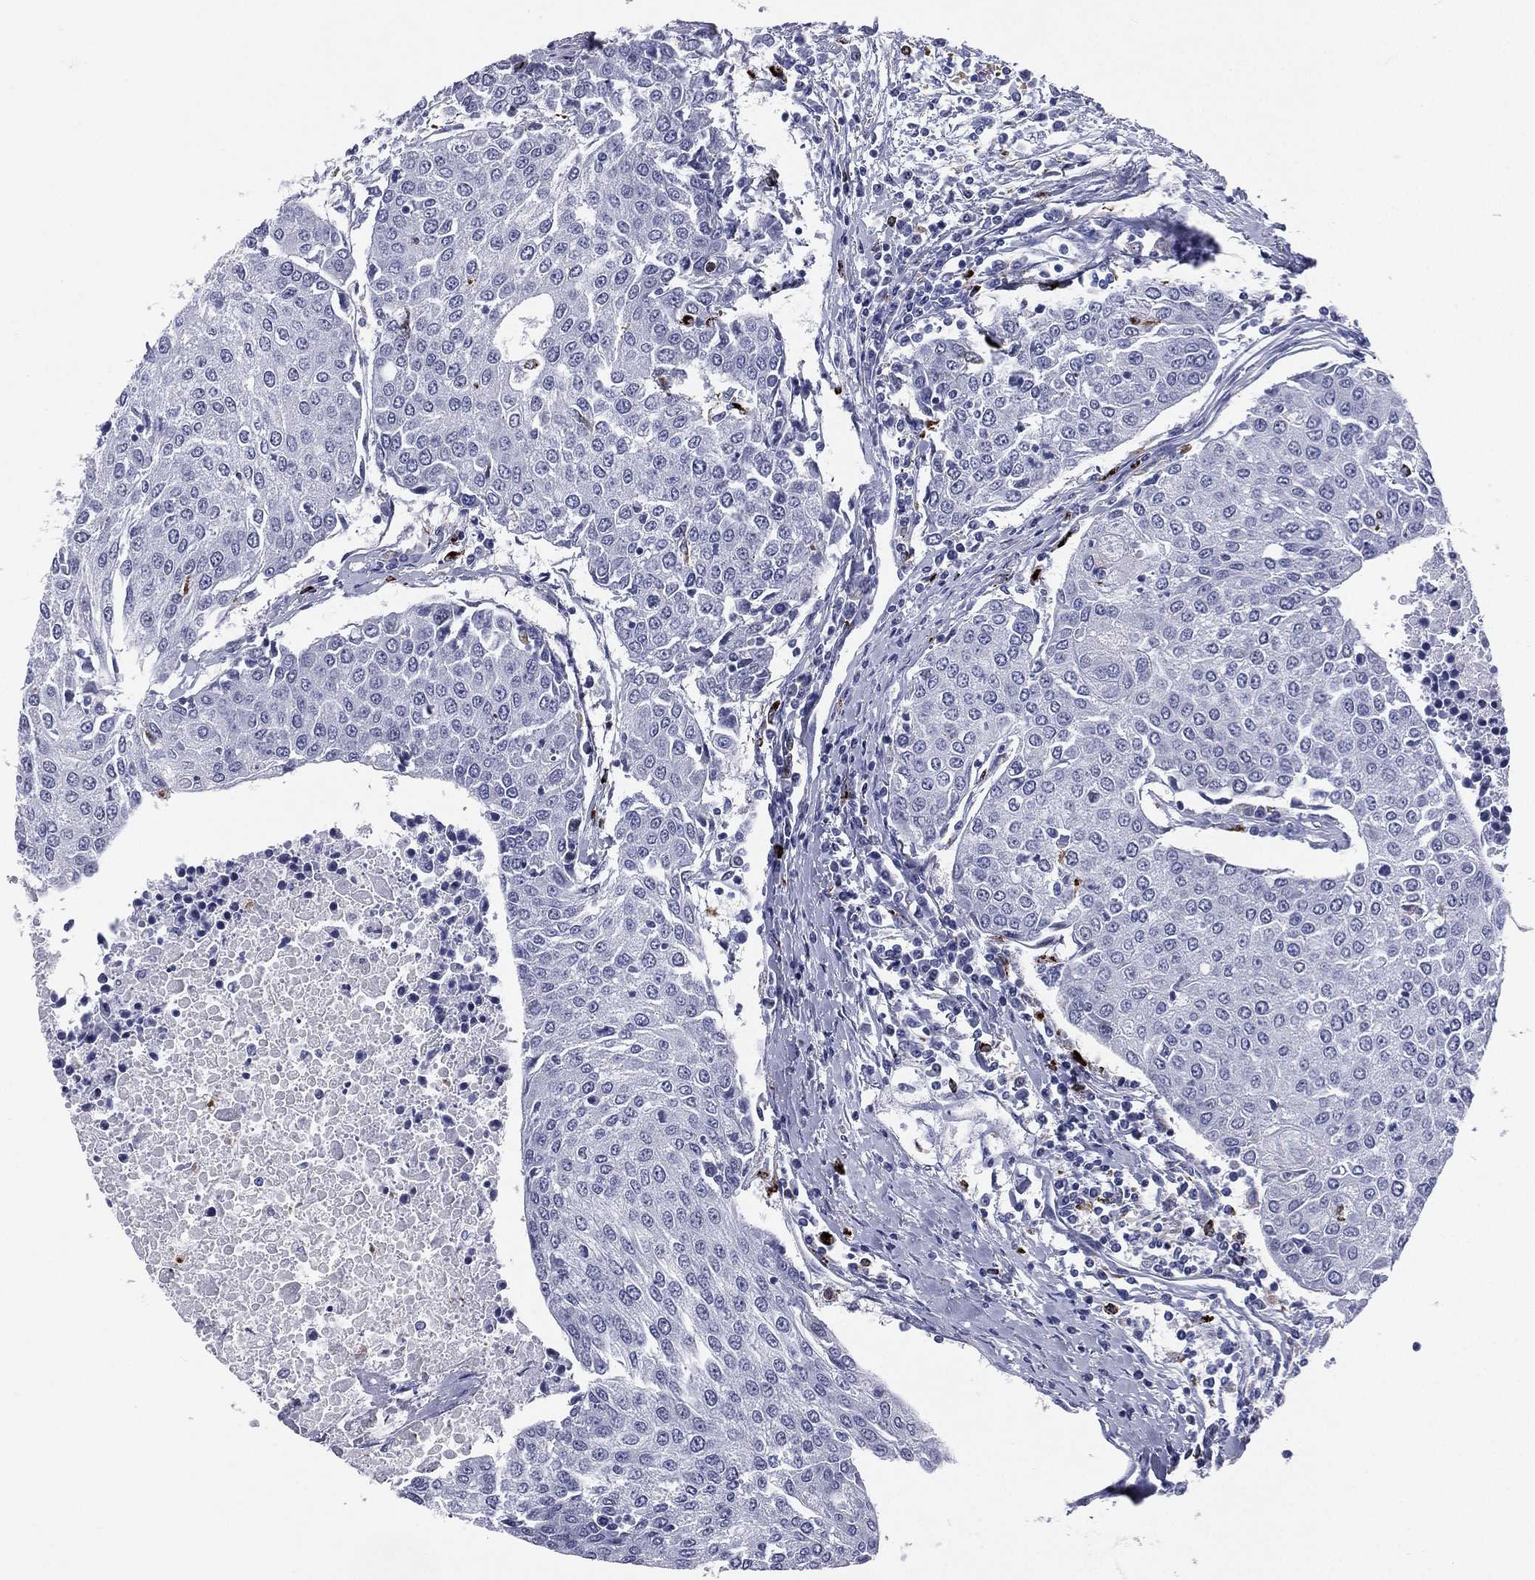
{"staining": {"intensity": "negative", "quantity": "none", "location": "none"}, "tissue": "urothelial cancer", "cell_type": "Tumor cells", "image_type": "cancer", "snomed": [{"axis": "morphology", "description": "Urothelial carcinoma, High grade"}, {"axis": "topography", "description": "Urinary bladder"}], "caption": "IHC histopathology image of neoplastic tissue: human urothelial carcinoma (high-grade) stained with DAB reveals no significant protein staining in tumor cells.", "gene": "HLA-DOA", "patient": {"sex": "female", "age": 85}}